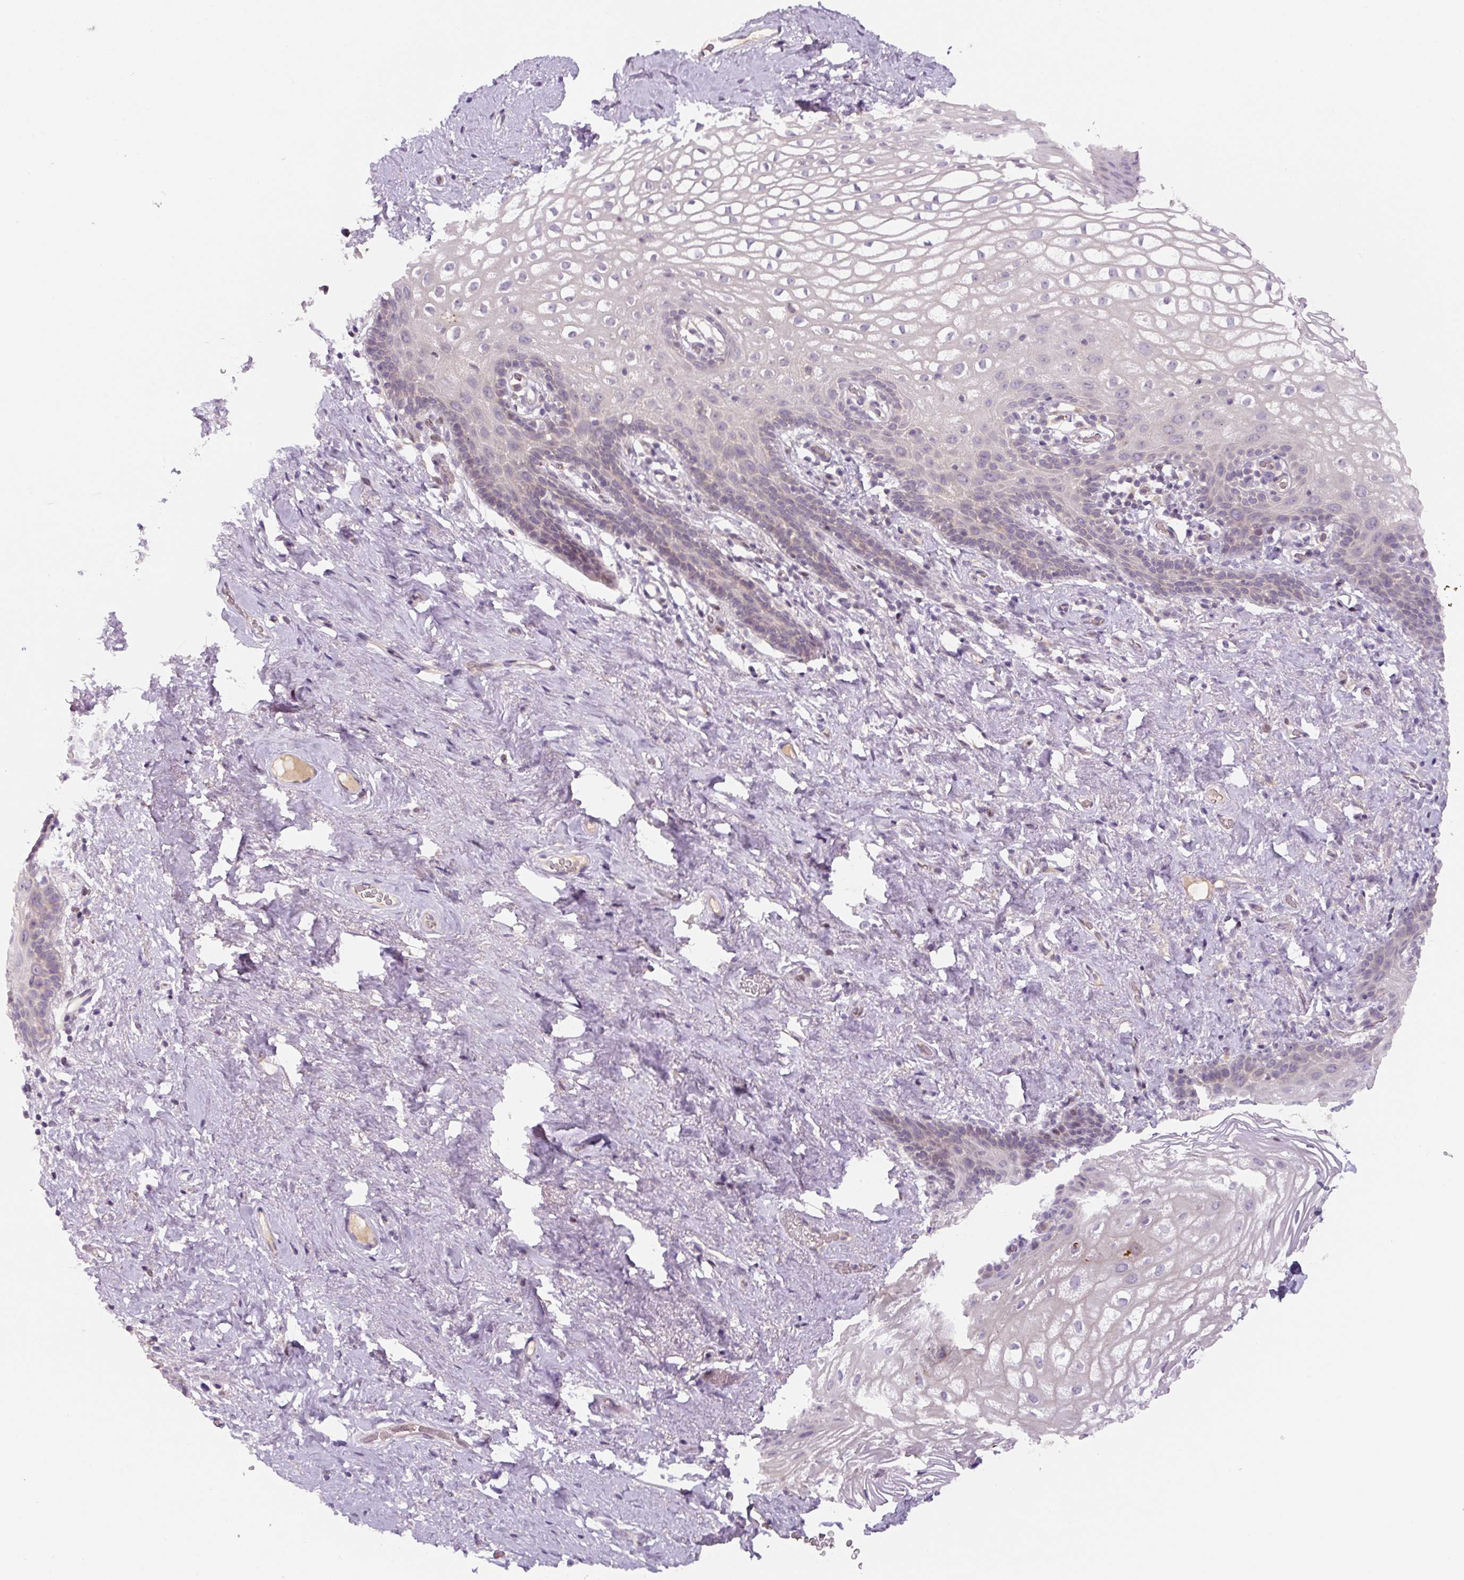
{"staining": {"intensity": "negative", "quantity": "none", "location": "none"}, "tissue": "vagina", "cell_type": "Squamous epithelial cells", "image_type": "normal", "snomed": [{"axis": "morphology", "description": "Normal tissue, NOS"}, {"axis": "topography", "description": "Vagina"}, {"axis": "topography", "description": "Peripheral nerve tissue"}], "caption": "Squamous epithelial cells show no significant protein expression in benign vagina. (DAB IHC visualized using brightfield microscopy, high magnification).", "gene": "YIF1B", "patient": {"sex": "female", "age": 71}}